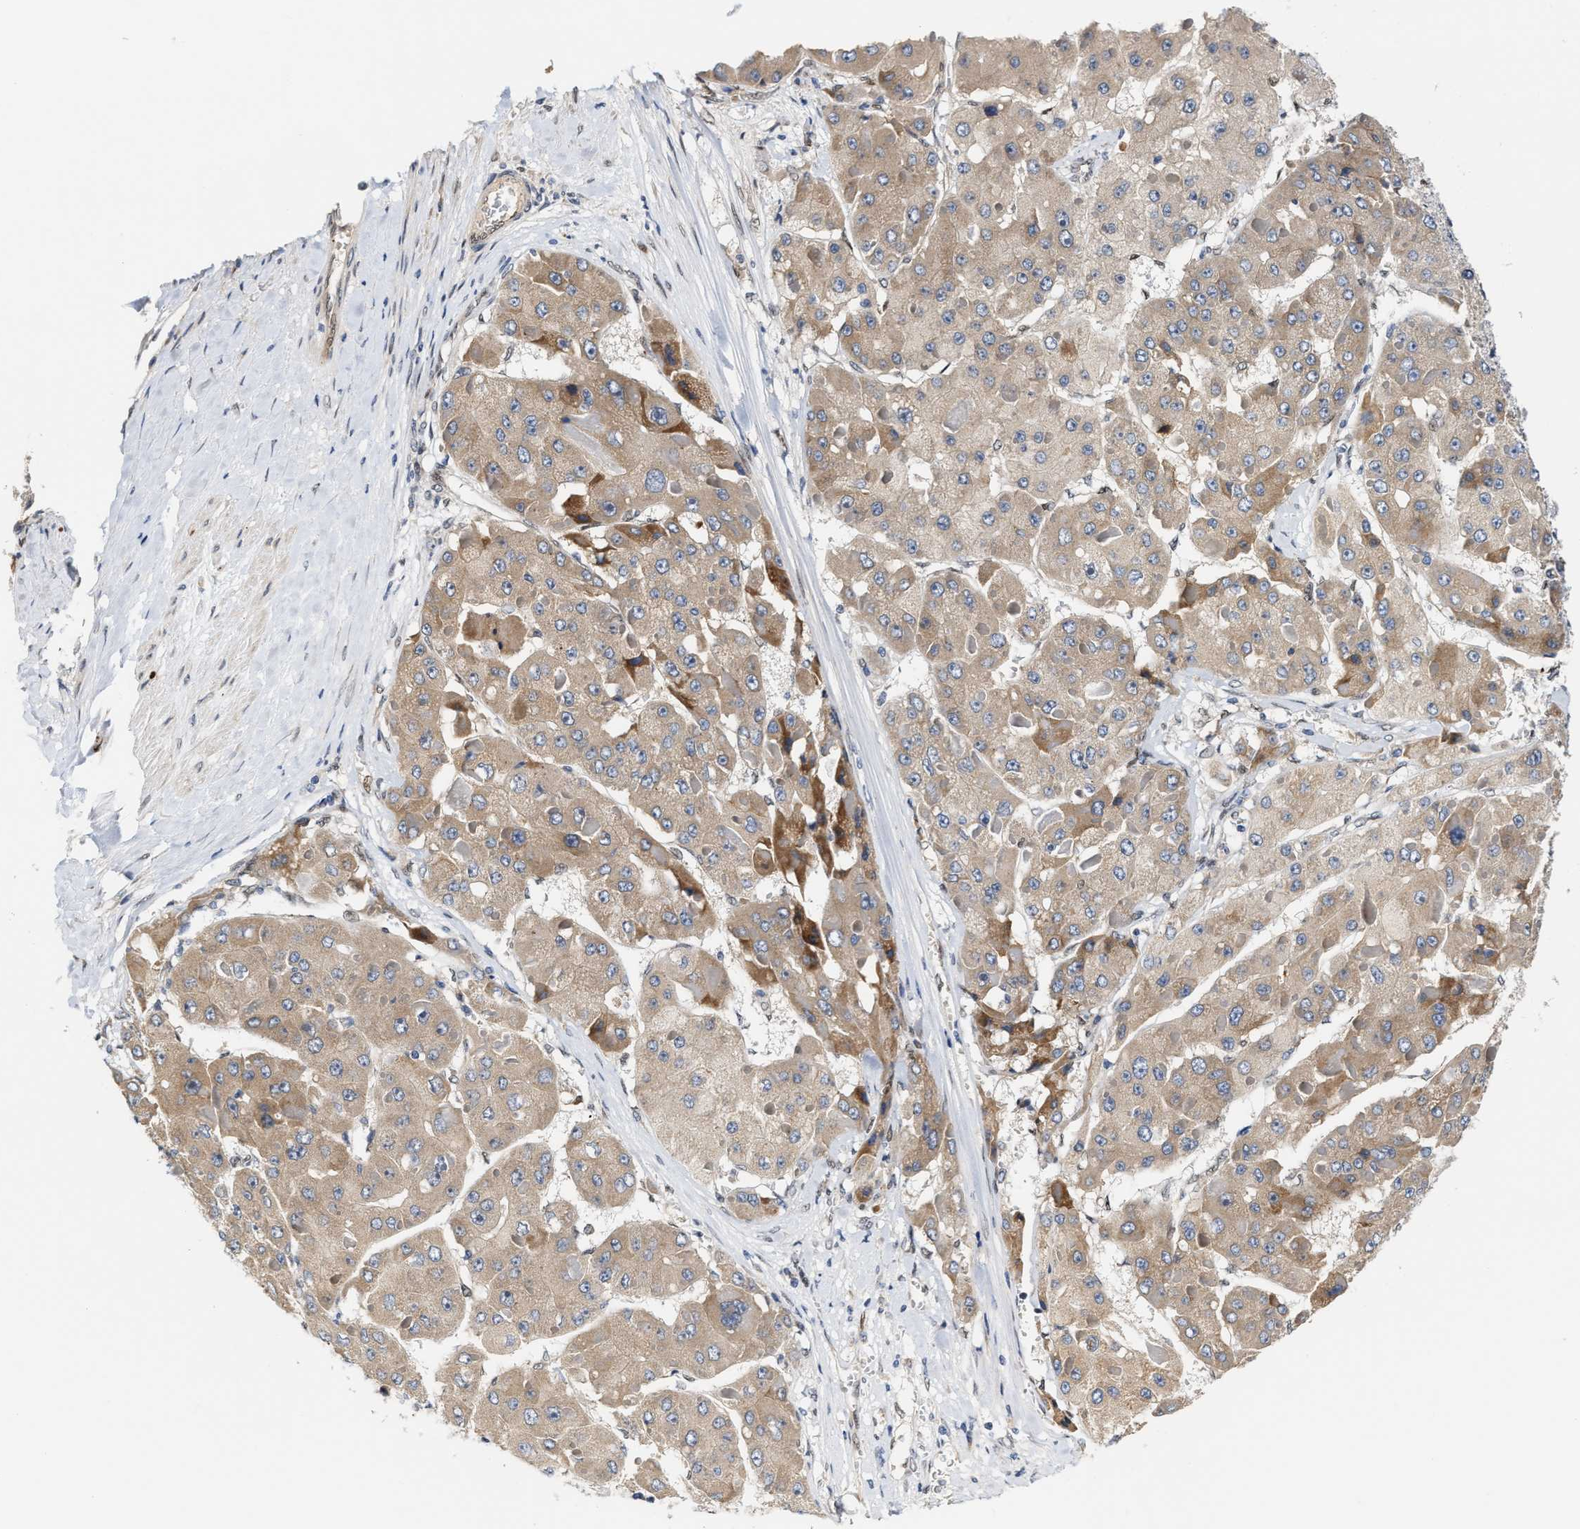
{"staining": {"intensity": "weak", "quantity": ">75%", "location": "cytoplasmic/membranous"}, "tissue": "liver cancer", "cell_type": "Tumor cells", "image_type": "cancer", "snomed": [{"axis": "morphology", "description": "Carcinoma, Hepatocellular, NOS"}, {"axis": "topography", "description": "Liver"}], "caption": "The image displays immunohistochemical staining of liver cancer. There is weak cytoplasmic/membranous expression is present in about >75% of tumor cells.", "gene": "TCF4", "patient": {"sex": "female", "age": 73}}